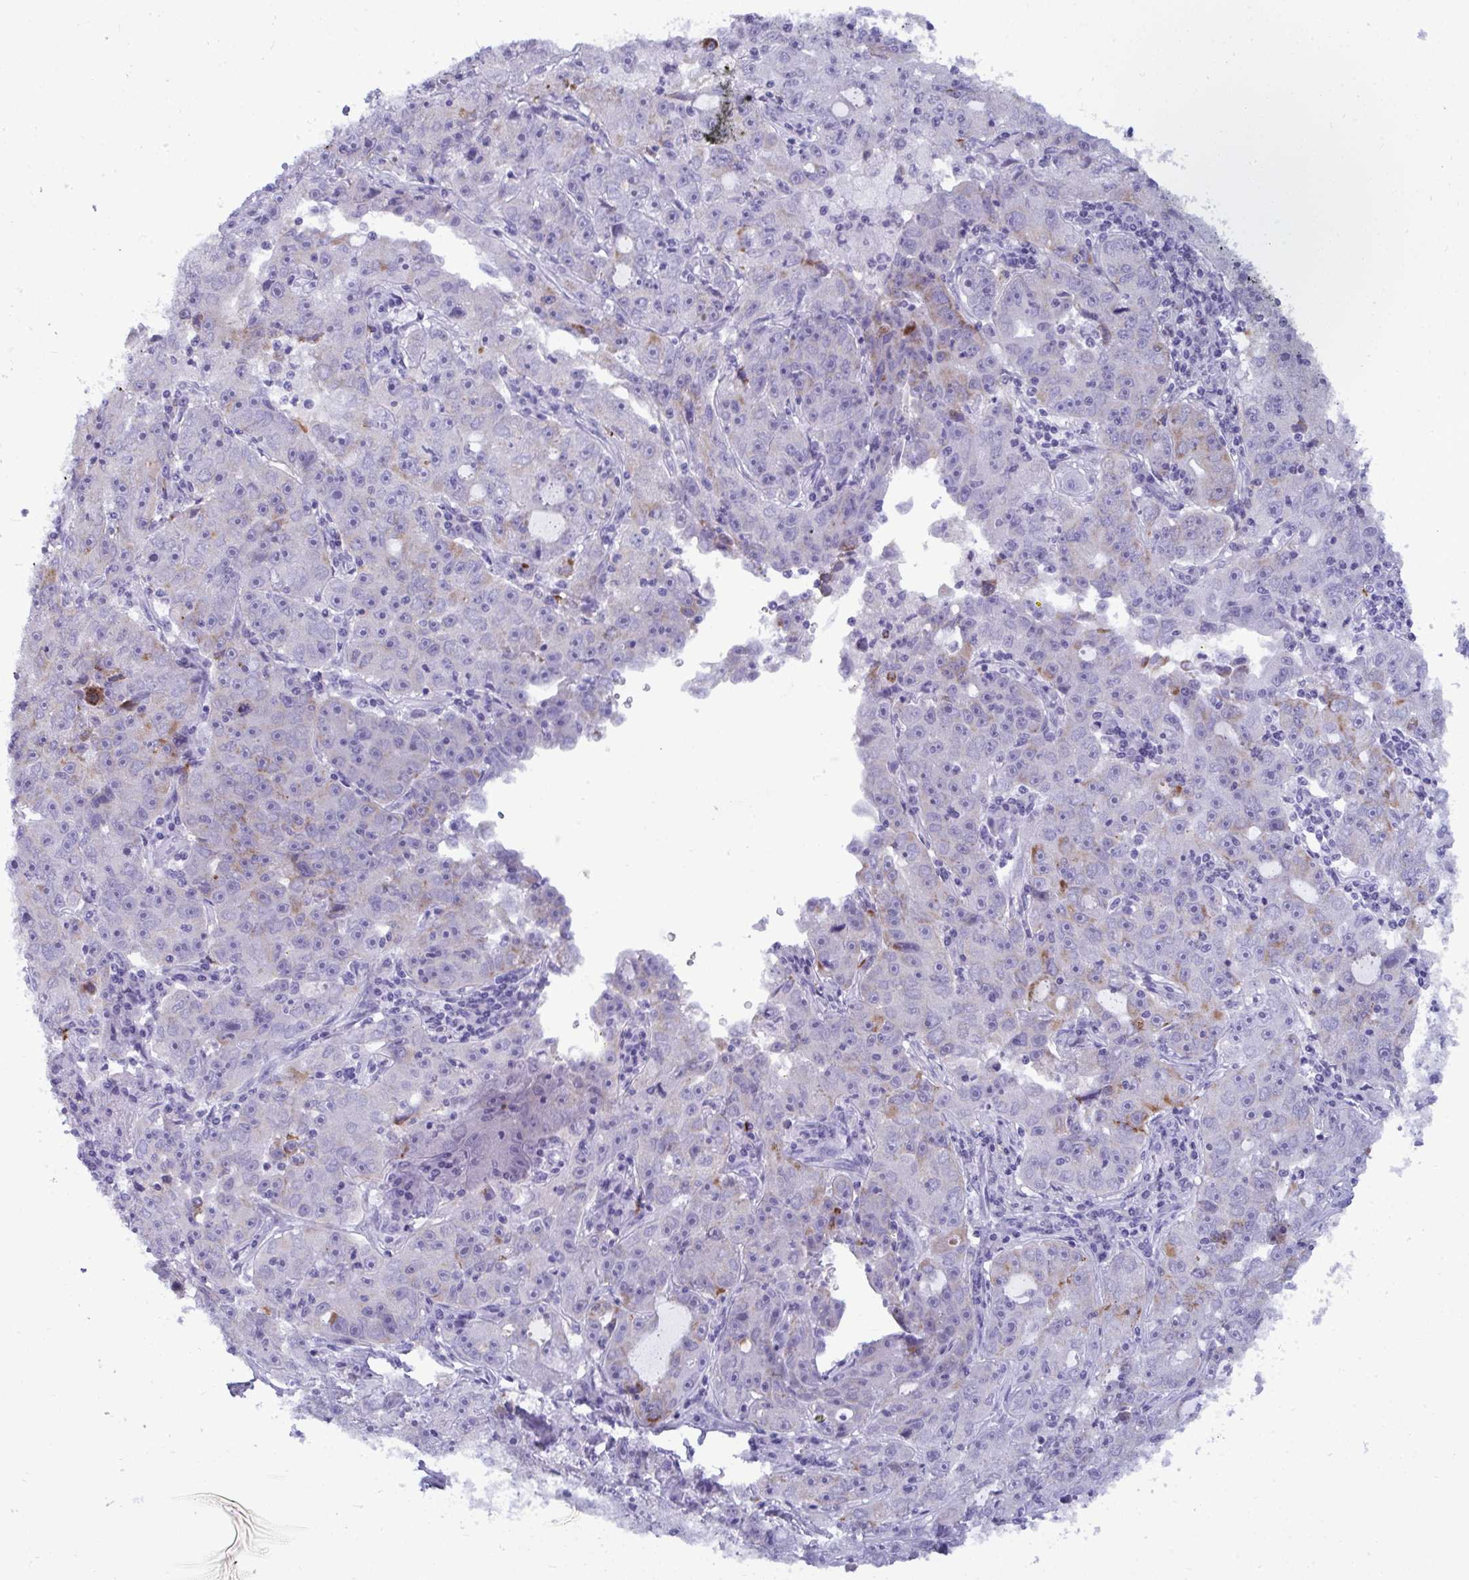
{"staining": {"intensity": "moderate", "quantity": "<25%", "location": "cytoplasmic/membranous"}, "tissue": "lung cancer", "cell_type": "Tumor cells", "image_type": "cancer", "snomed": [{"axis": "morphology", "description": "Normal morphology"}, {"axis": "morphology", "description": "Adenocarcinoma, NOS"}, {"axis": "topography", "description": "Lymph node"}, {"axis": "topography", "description": "Lung"}], "caption": "Immunohistochemical staining of human adenocarcinoma (lung) demonstrates low levels of moderate cytoplasmic/membranous protein positivity in approximately <25% of tumor cells.", "gene": "ANKRD60", "patient": {"sex": "female", "age": 57}}